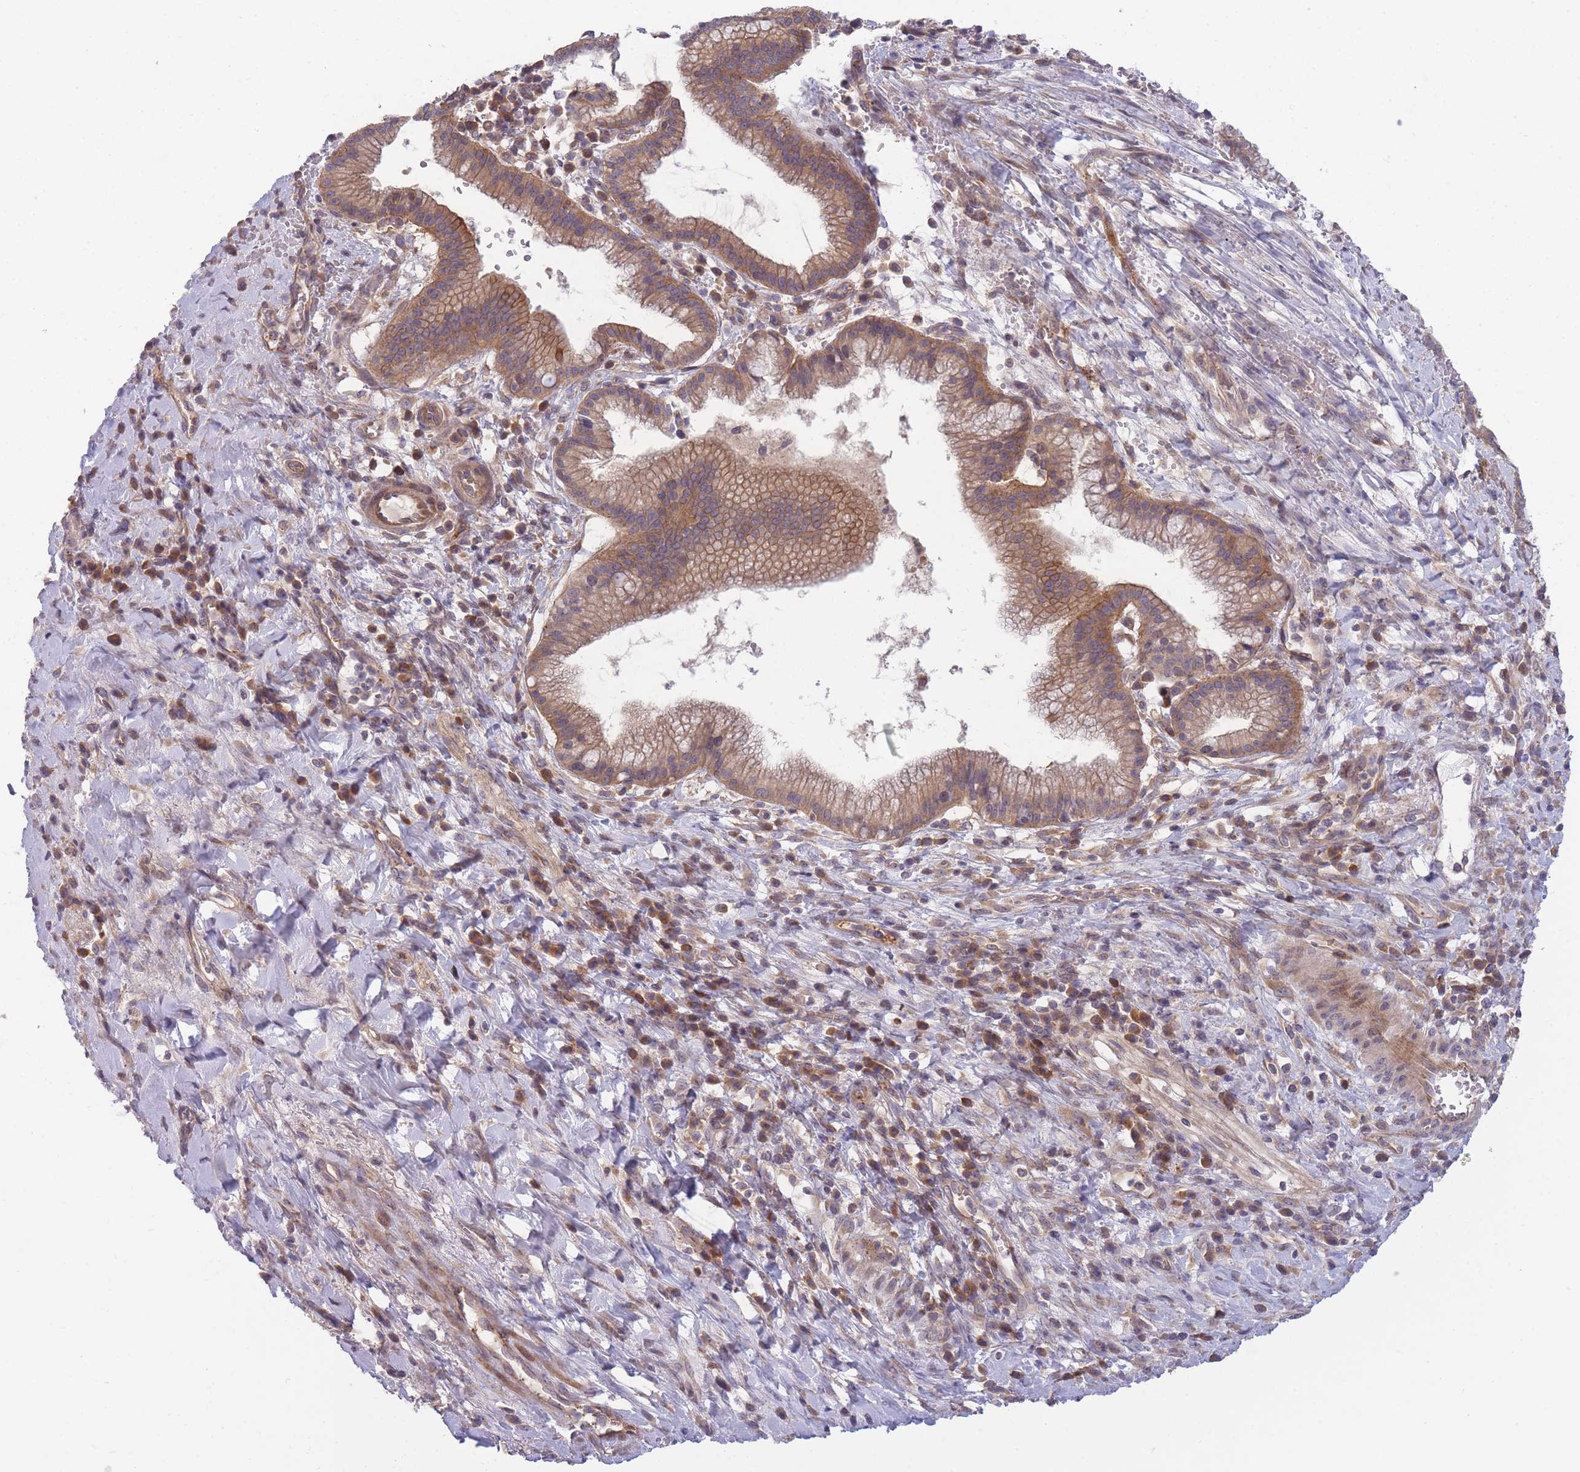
{"staining": {"intensity": "weak", "quantity": ">75%", "location": "cytoplasmic/membranous"}, "tissue": "pancreatic cancer", "cell_type": "Tumor cells", "image_type": "cancer", "snomed": [{"axis": "morphology", "description": "Adenocarcinoma, NOS"}, {"axis": "topography", "description": "Pancreas"}], "caption": "Protein expression by immunohistochemistry (IHC) displays weak cytoplasmic/membranous expression in about >75% of tumor cells in pancreatic cancer. Using DAB (3,3'-diaminobenzidine) (brown) and hematoxylin (blue) stains, captured at high magnification using brightfield microscopy.", "gene": "PFDN6", "patient": {"sex": "male", "age": 72}}